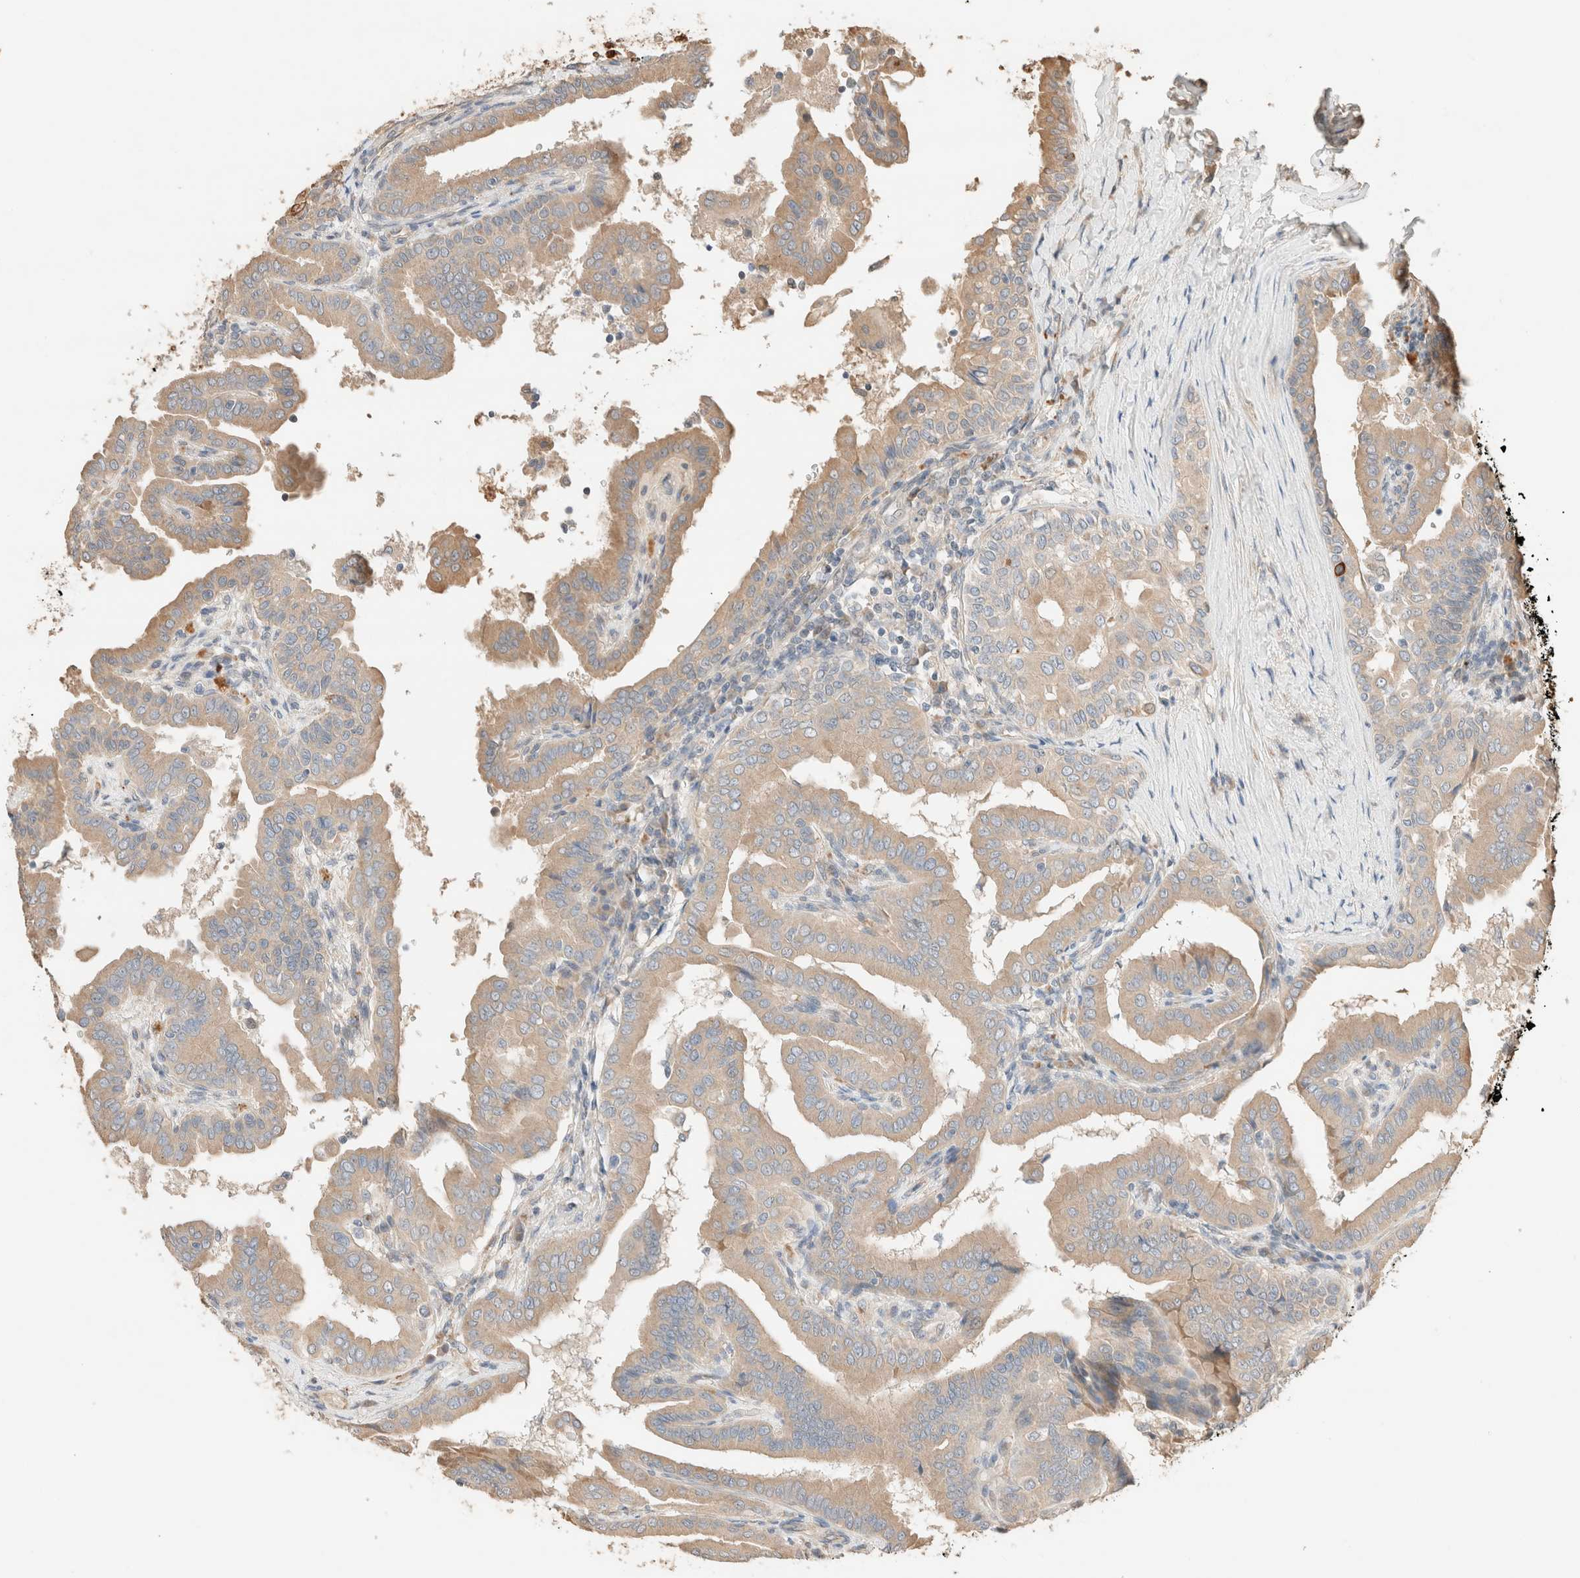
{"staining": {"intensity": "moderate", "quantity": ">75%", "location": "cytoplasmic/membranous"}, "tissue": "thyroid cancer", "cell_type": "Tumor cells", "image_type": "cancer", "snomed": [{"axis": "morphology", "description": "Papillary adenocarcinoma, NOS"}, {"axis": "topography", "description": "Thyroid gland"}], "caption": "Thyroid cancer stained with DAB (3,3'-diaminobenzidine) IHC reveals medium levels of moderate cytoplasmic/membranous staining in about >75% of tumor cells.", "gene": "TUBD1", "patient": {"sex": "male", "age": 33}}